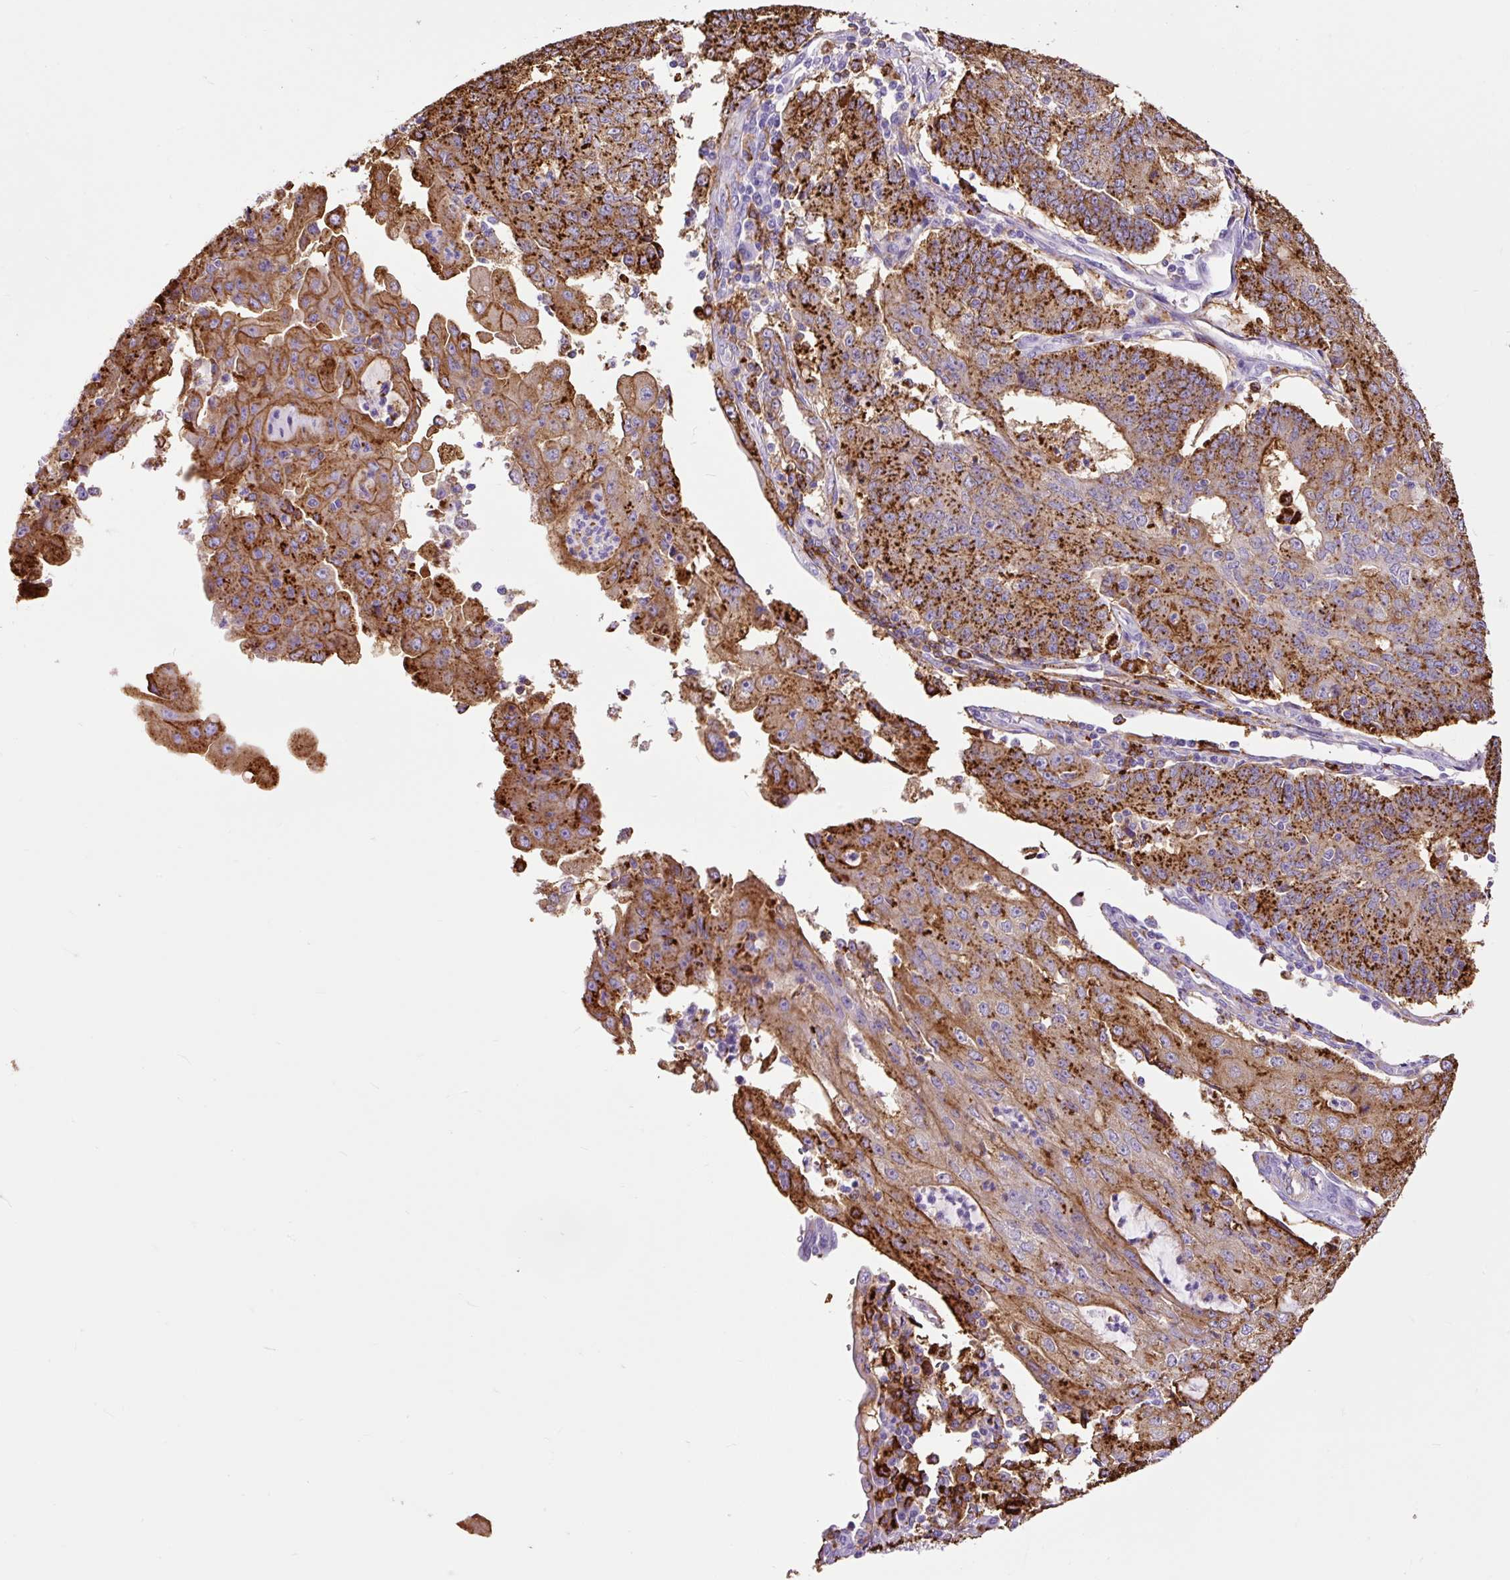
{"staining": {"intensity": "strong", "quantity": "25%-75%", "location": "cytoplasmic/membranous"}, "tissue": "endometrial cancer", "cell_type": "Tumor cells", "image_type": "cancer", "snomed": [{"axis": "morphology", "description": "Adenocarcinoma, NOS"}, {"axis": "topography", "description": "Endometrium"}], "caption": "Adenocarcinoma (endometrial) stained with IHC displays strong cytoplasmic/membranous positivity in approximately 25%-75% of tumor cells.", "gene": "HLA-DRA", "patient": {"sex": "female", "age": 56}}